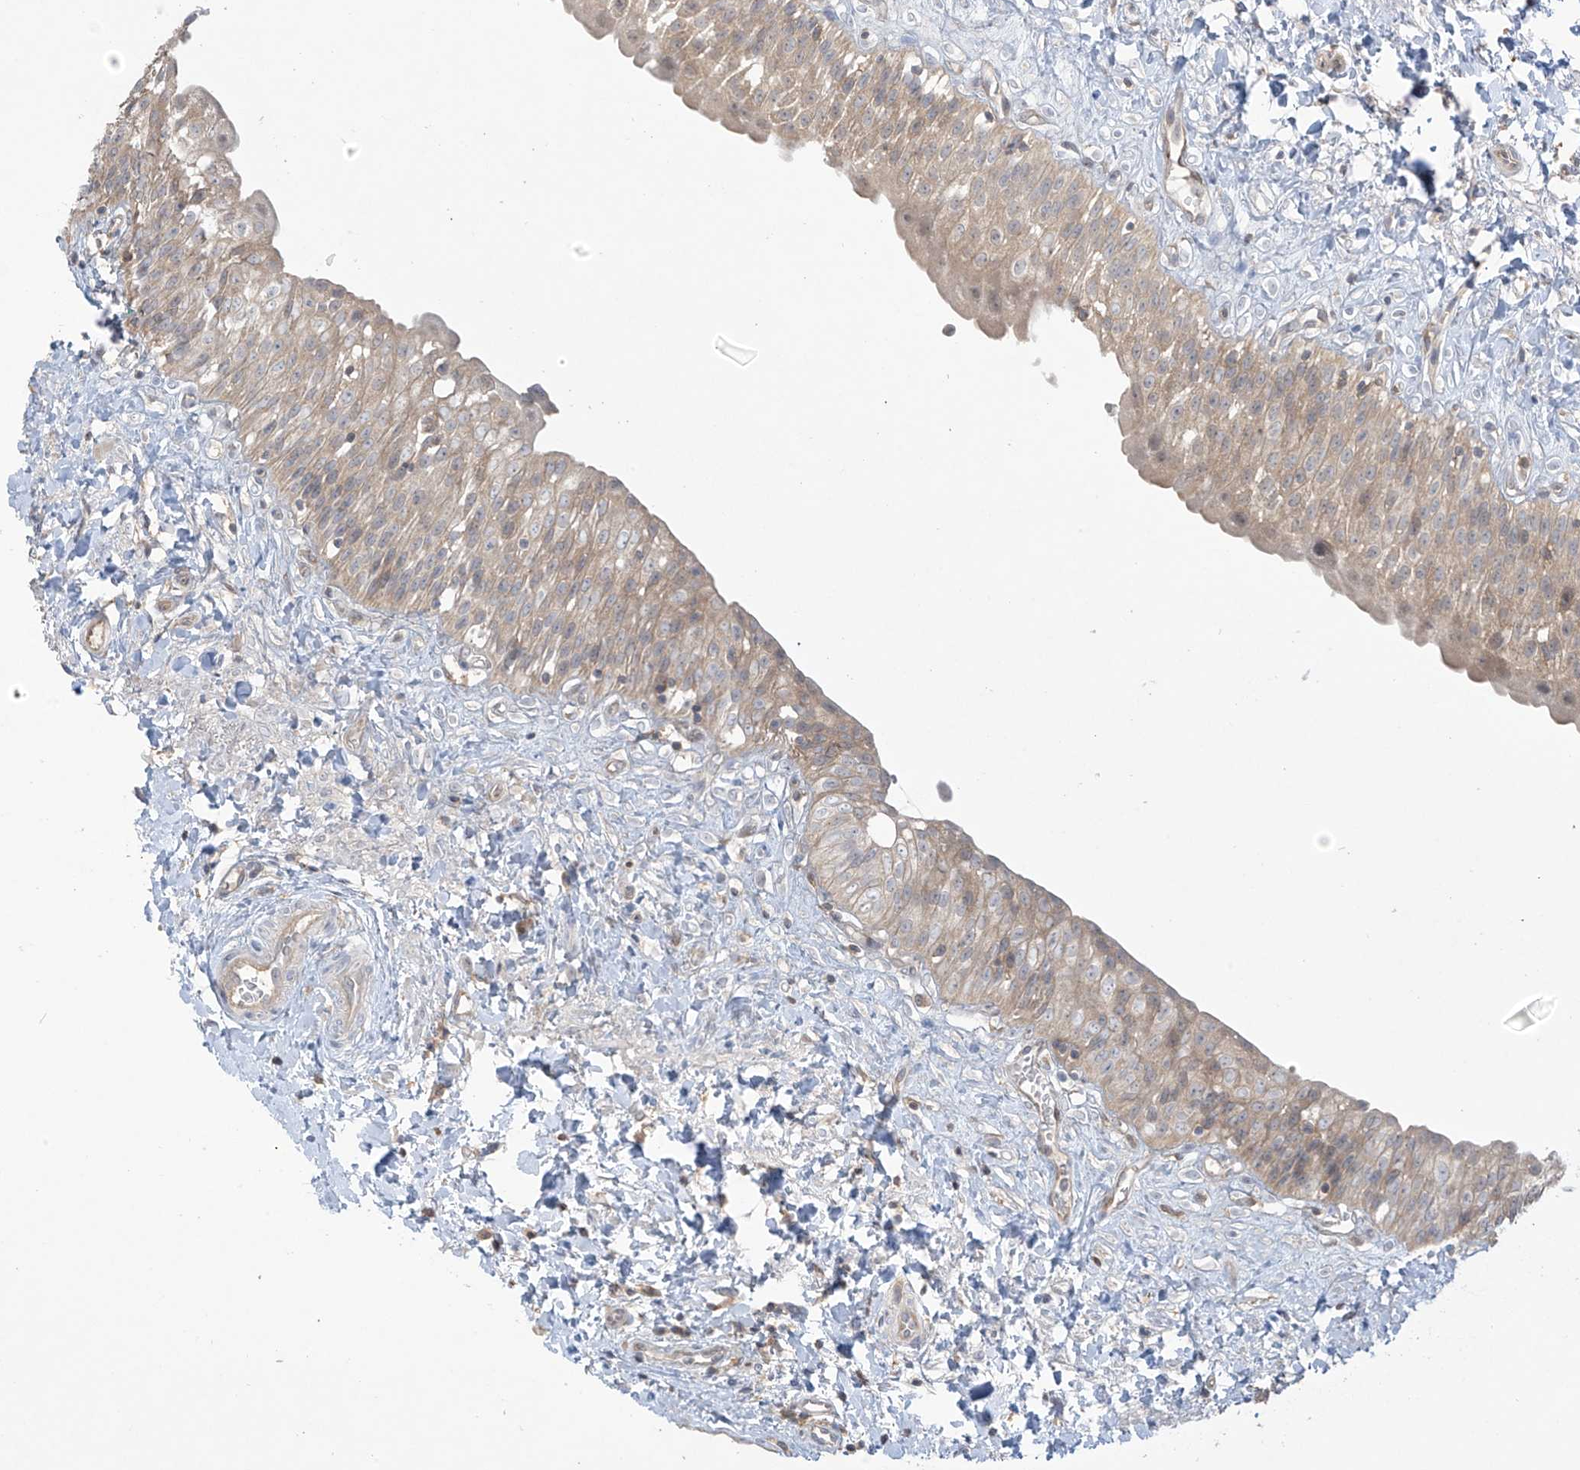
{"staining": {"intensity": "weak", "quantity": "25%-75%", "location": "cytoplasmic/membranous"}, "tissue": "urinary bladder", "cell_type": "Urothelial cells", "image_type": "normal", "snomed": [{"axis": "morphology", "description": "Normal tissue, NOS"}, {"axis": "topography", "description": "Urinary bladder"}], "caption": "Approximately 25%-75% of urothelial cells in unremarkable human urinary bladder show weak cytoplasmic/membranous protein positivity as visualized by brown immunohistochemical staining.", "gene": "ANGEL2", "patient": {"sex": "male", "age": 51}}